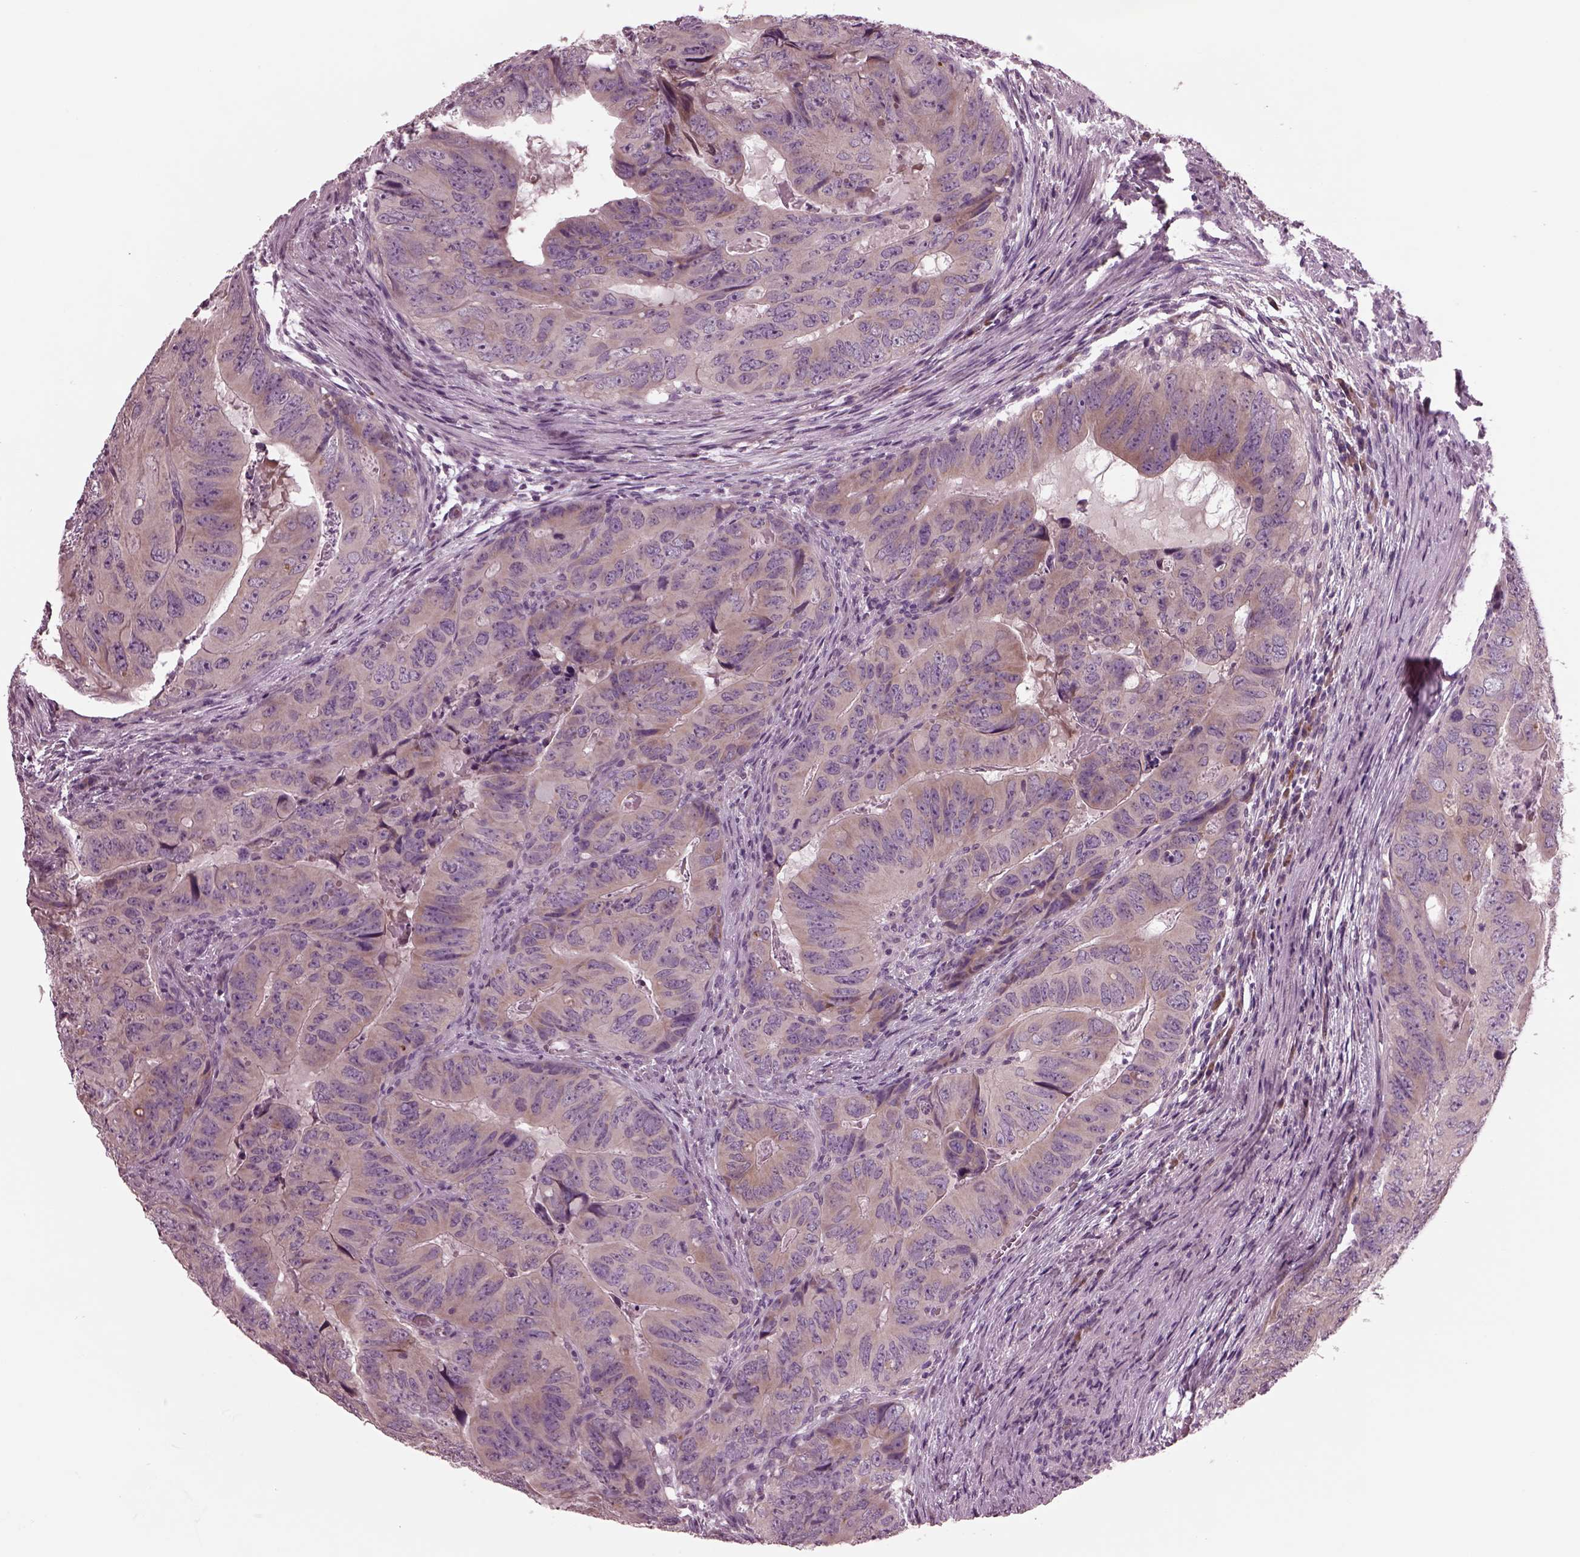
{"staining": {"intensity": "weak", "quantity": ">75%", "location": "cytoplasmic/membranous"}, "tissue": "colorectal cancer", "cell_type": "Tumor cells", "image_type": "cancer", "snomed": [{"axis": "morphology", "description": "Adenocarcinoma, NOS"}, {"axis": "topography", "description": "Colon"}], "caption": "This is an image of immunohistochemistry staining of colorectal cancer (adenocarcinoma), which shows weak staining in the cytoplasmic/membranous of tumor cells.", "gene": "AP4M1", "patient": {"sex": "male", "age": 79}}